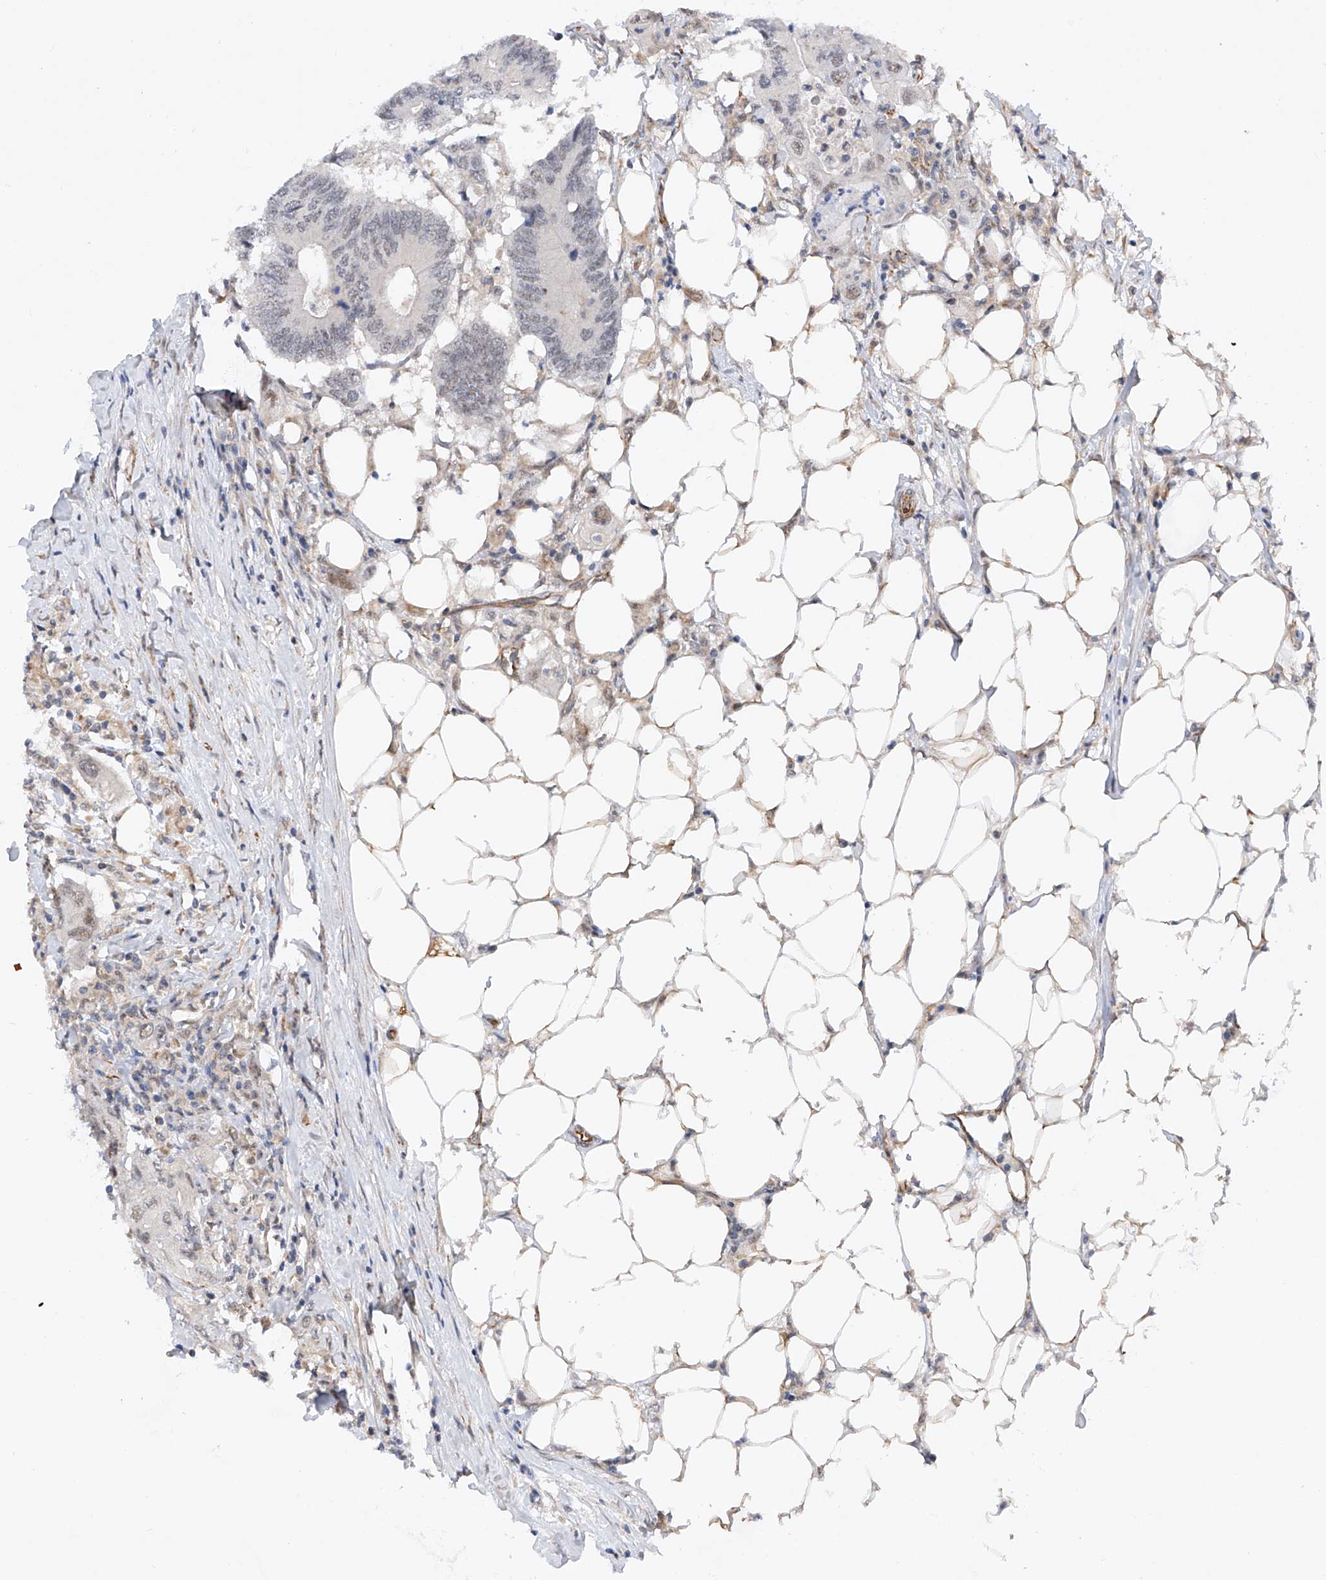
{"staining": {"intensity": "weak", "quantity": "<25%", "location": "nuclear"}, "tissue": "colorectal cancer", "cell_type": "Tumor cells", "image_type": "cancer", "snomed": [{"axis": "morphology", "description": "Adenocarcinoma, NOS"}, {"axis": "topography", "description": "Colon"}], "caption": "Image shows no significant protein expression in tumor cells of colorectal adenocarcinoma.", "gene": "AMD1", "patient": {"sex": "male", "age": 71}}